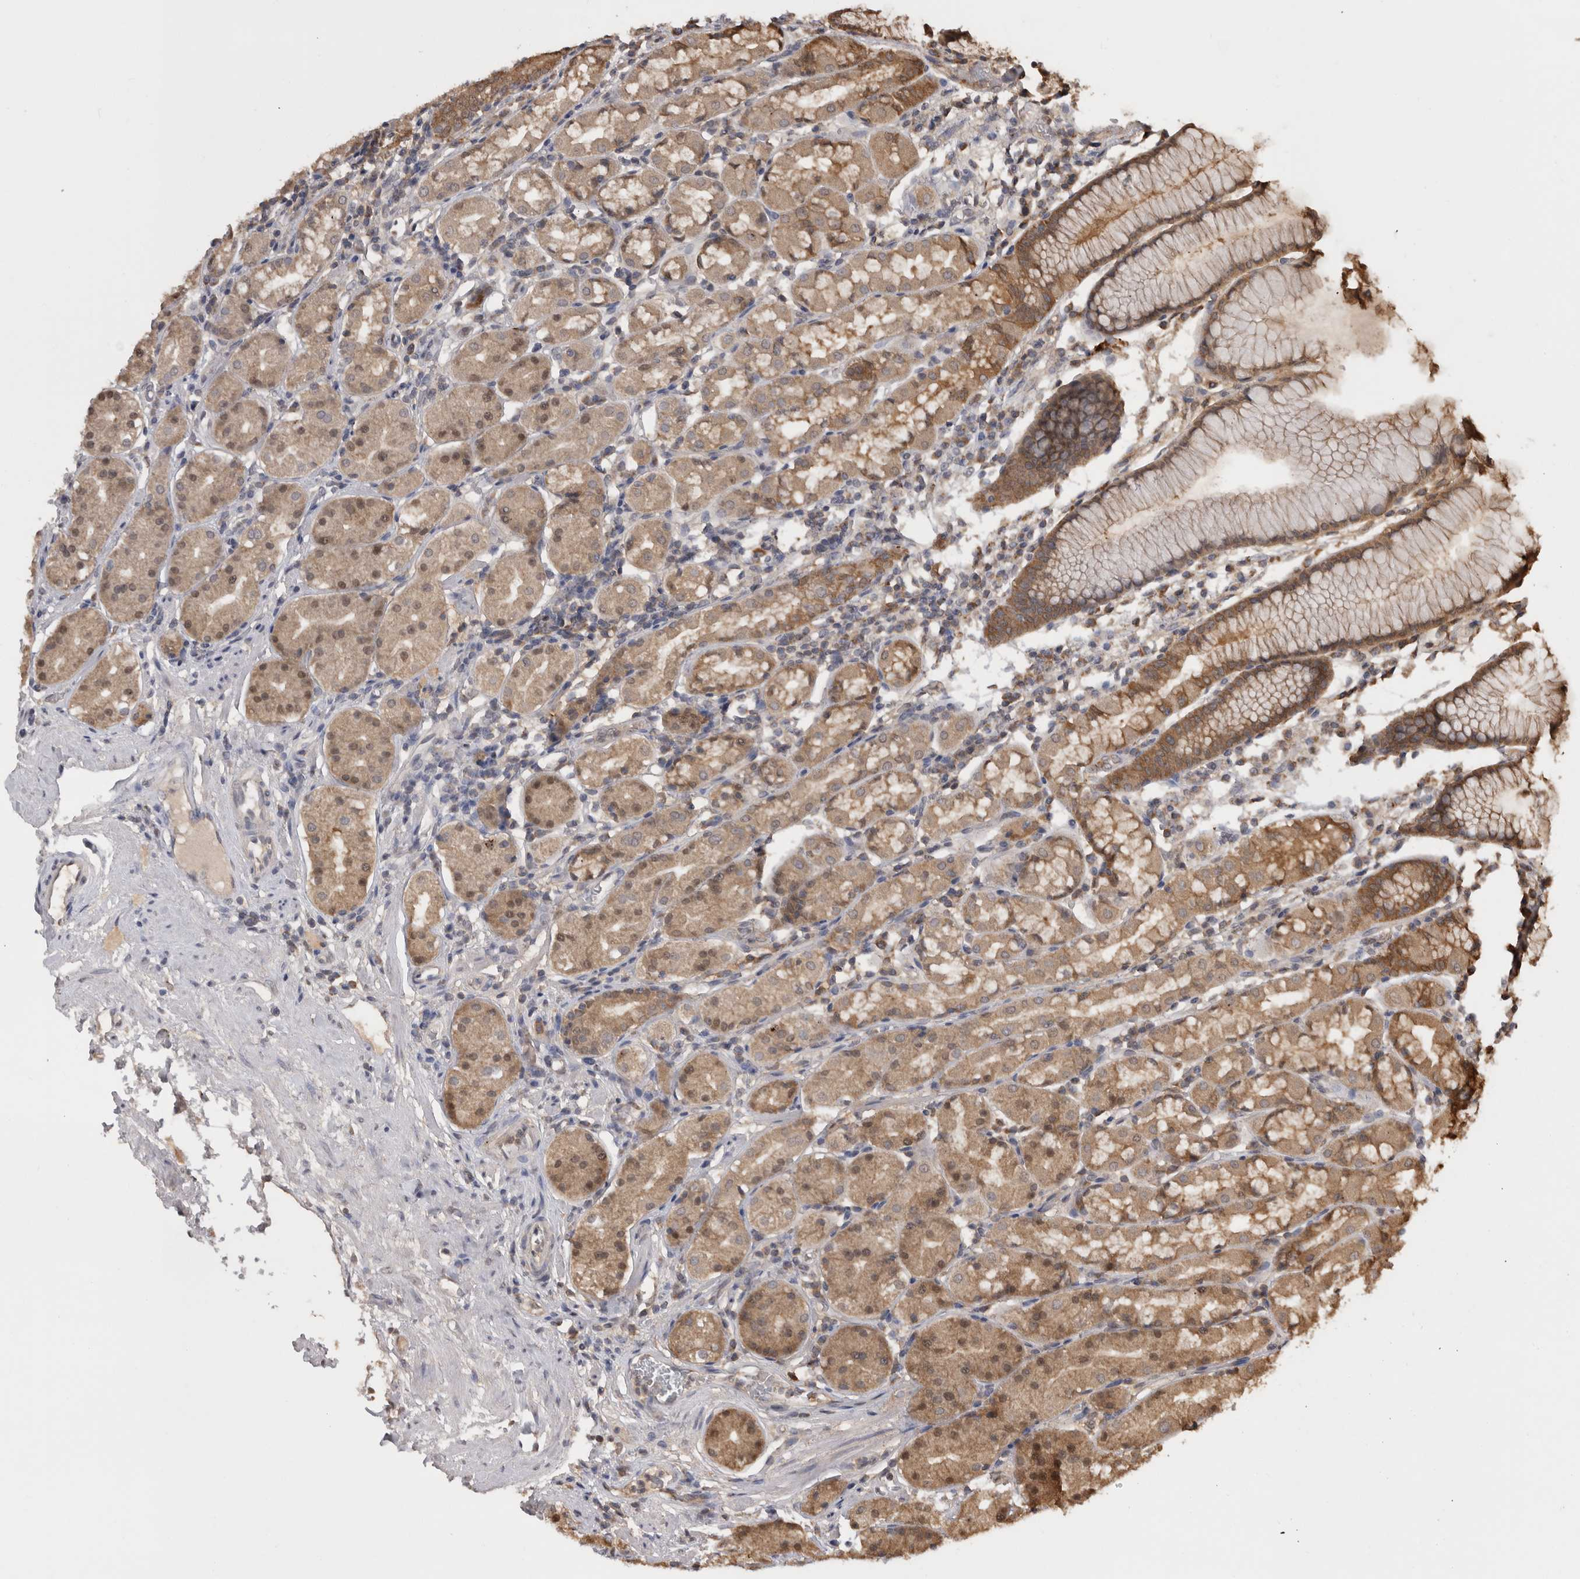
{"staining": {"intensity": "moderate", "quantity": "25%-75%", "location": "cytoplasmic/membranous"}, "tissue": "stomach", "cell_type": "Glandular cells", "image_type": "normal", "snomed": [{"axis": "morphology", "description": "Normal tissue, NOS"}, {"axis": "topography", "description": "Stomach, lower"}], "caption": "The photomicrograph reveals a brown stain indicating the presence of a protein in the cytoplasmic/membranous of glandular cells in stomach. (DAB (3,3'-diaminobenzidine) IHC with brightfield microscopy, high magnification).", "gene": "PREP", "patient": {"sex": "female", "age": 56}}